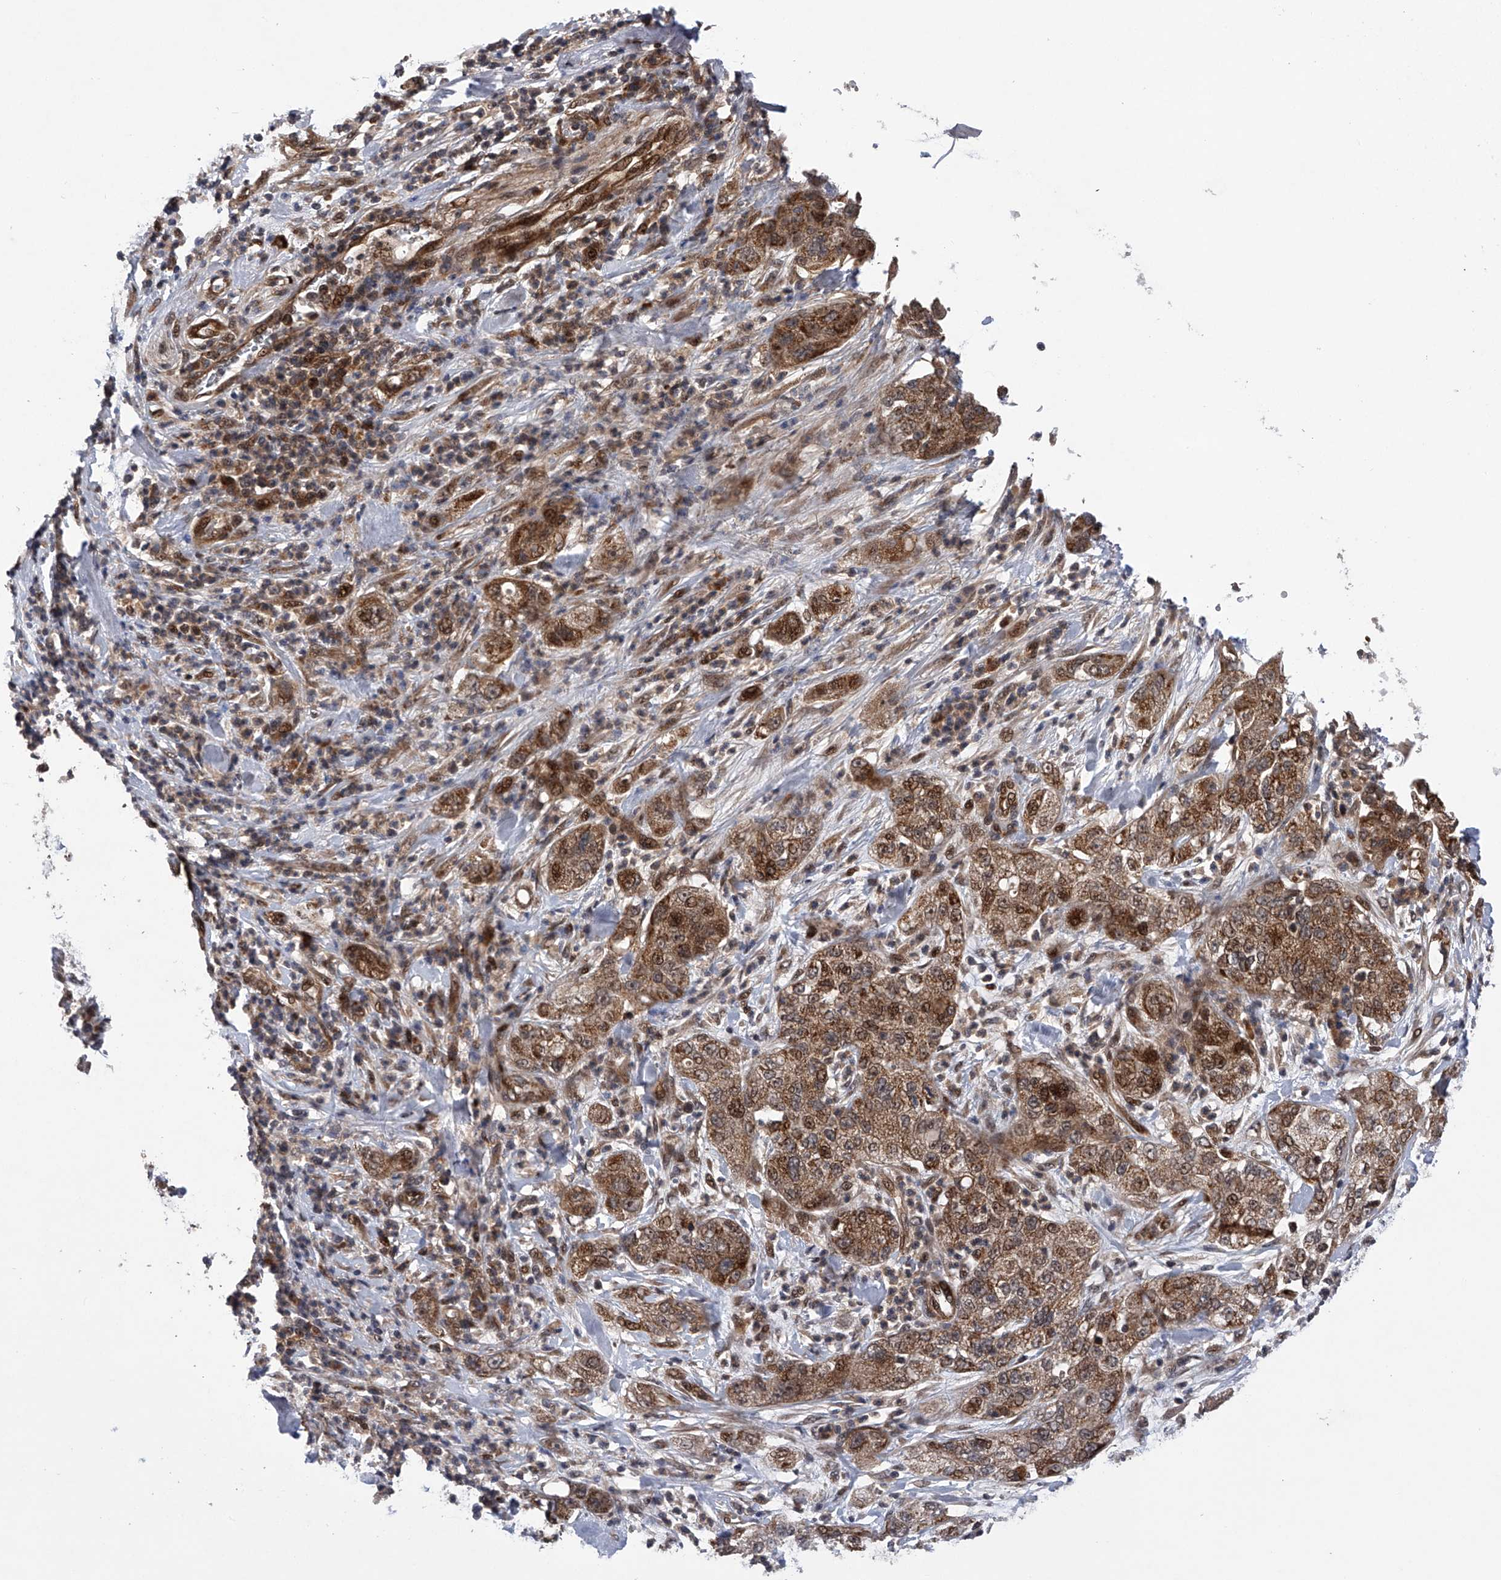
{"staining": {"intensity": "moderate", "quantity": ">75%", "location": "cytoplasmic/membranous,nuclear"}, "tissue": "pancreatic cancer", "cell_type": "Tumor cells", "image_type": "cancer", "snomed": [{"axis": "morphology", "description": "Adenocarcinoma, NOS"}, {"axis": "topography", "description": "Pancreas"}], "caption": "This photomicrograph reveals immunohistochemistry (IHC) staining of pancreatic adenocarcinoma, with medium moderate cytoplasmic/membranous and nuclear staining in approximately >75% of tumor cells.", "gene": "MAP3K11", "patient": {"sex": "female", "age": 78}}